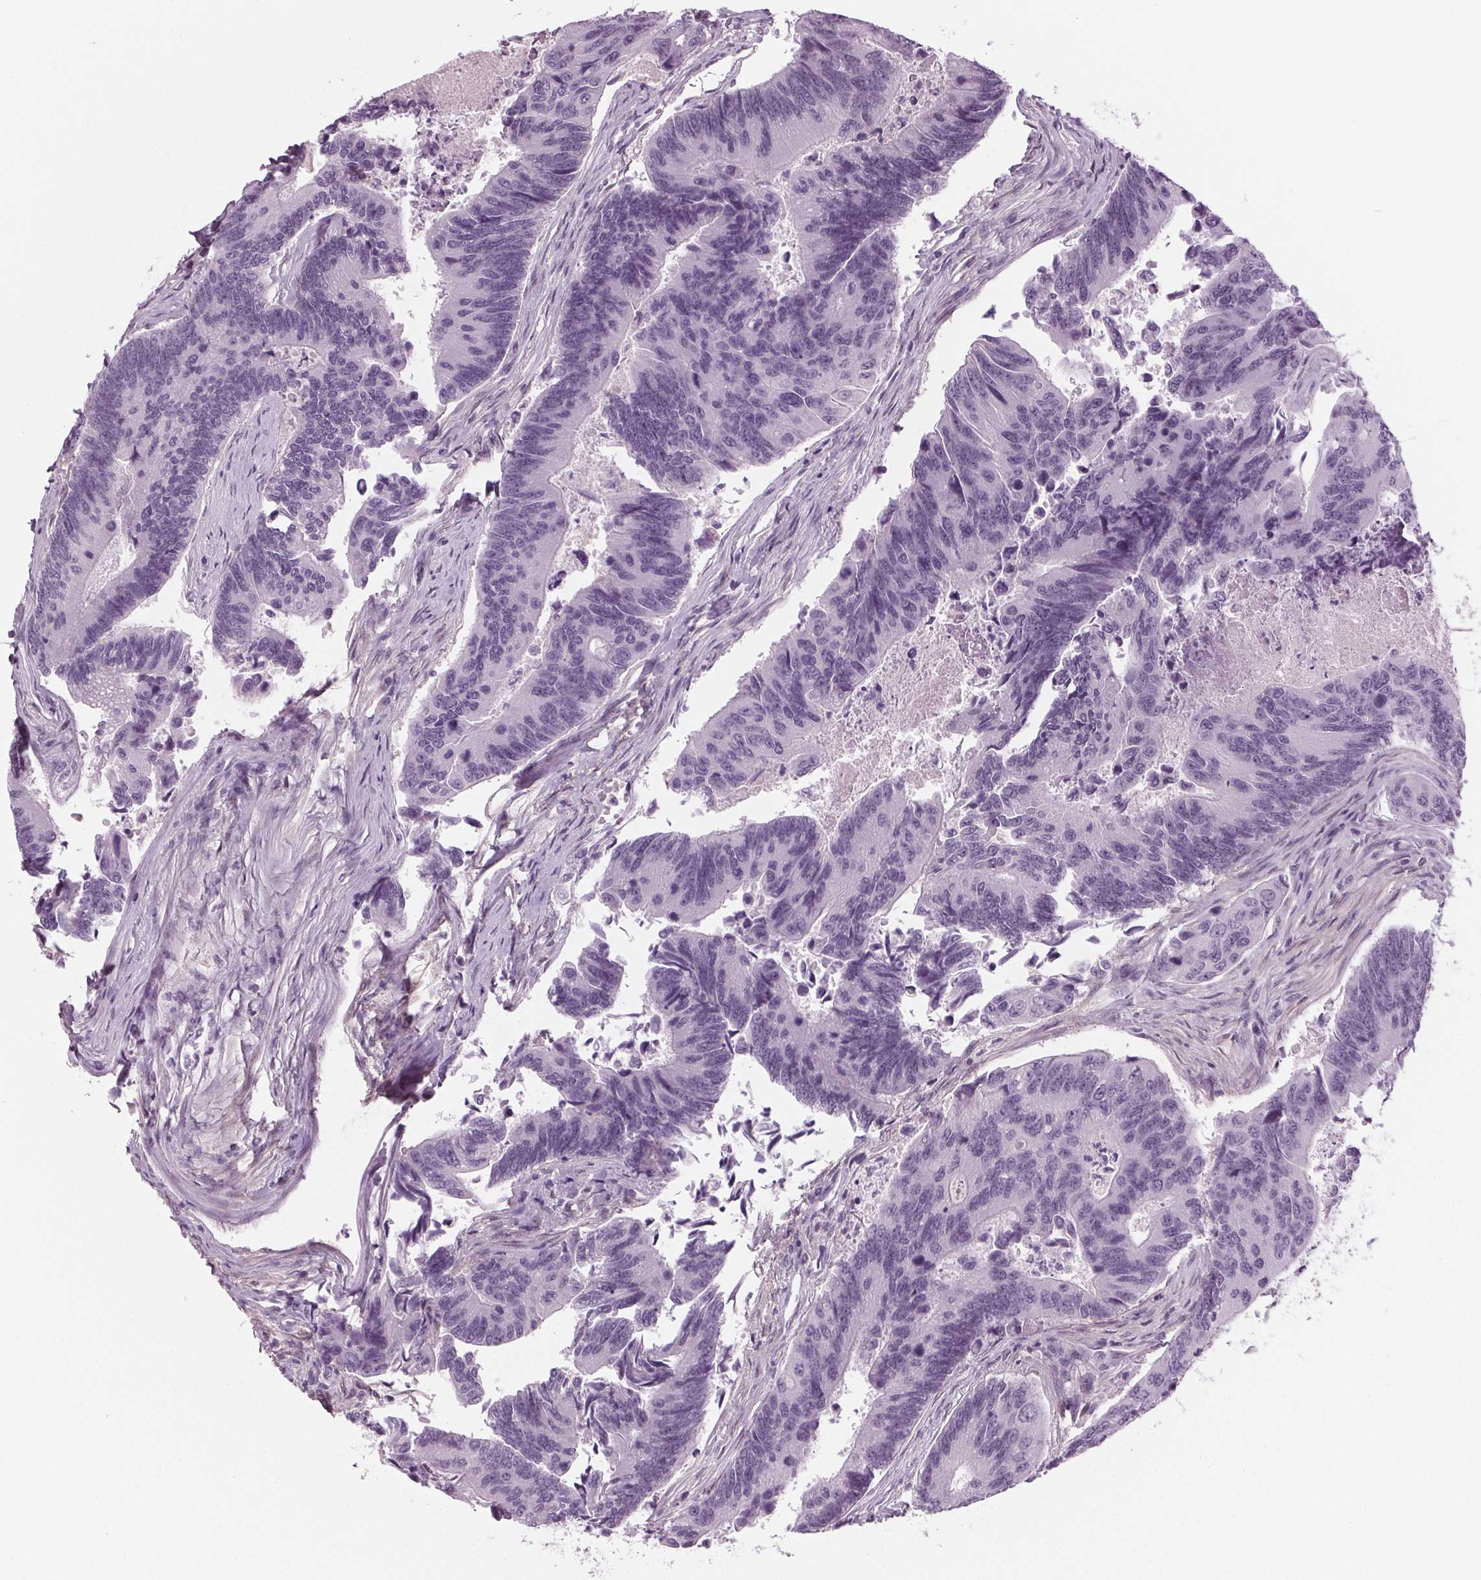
{"staining": {"intensity": "negative", "quantity": "none", "location": "none"}, "tissue": "colorectal cancer", "cell_type": "Tumor cells", "image_type": "cancer", "snomed": [{"axis": "morphology", "description": "Adenocarcinoma, NOS"}, {"axis": "topography", "description": "Colon"}], "caption": "The image shows no staining of tumor cells in colorectal cancer.", "gene": "BHLHE22", "patient": {"sex": "female", "age": 67}}